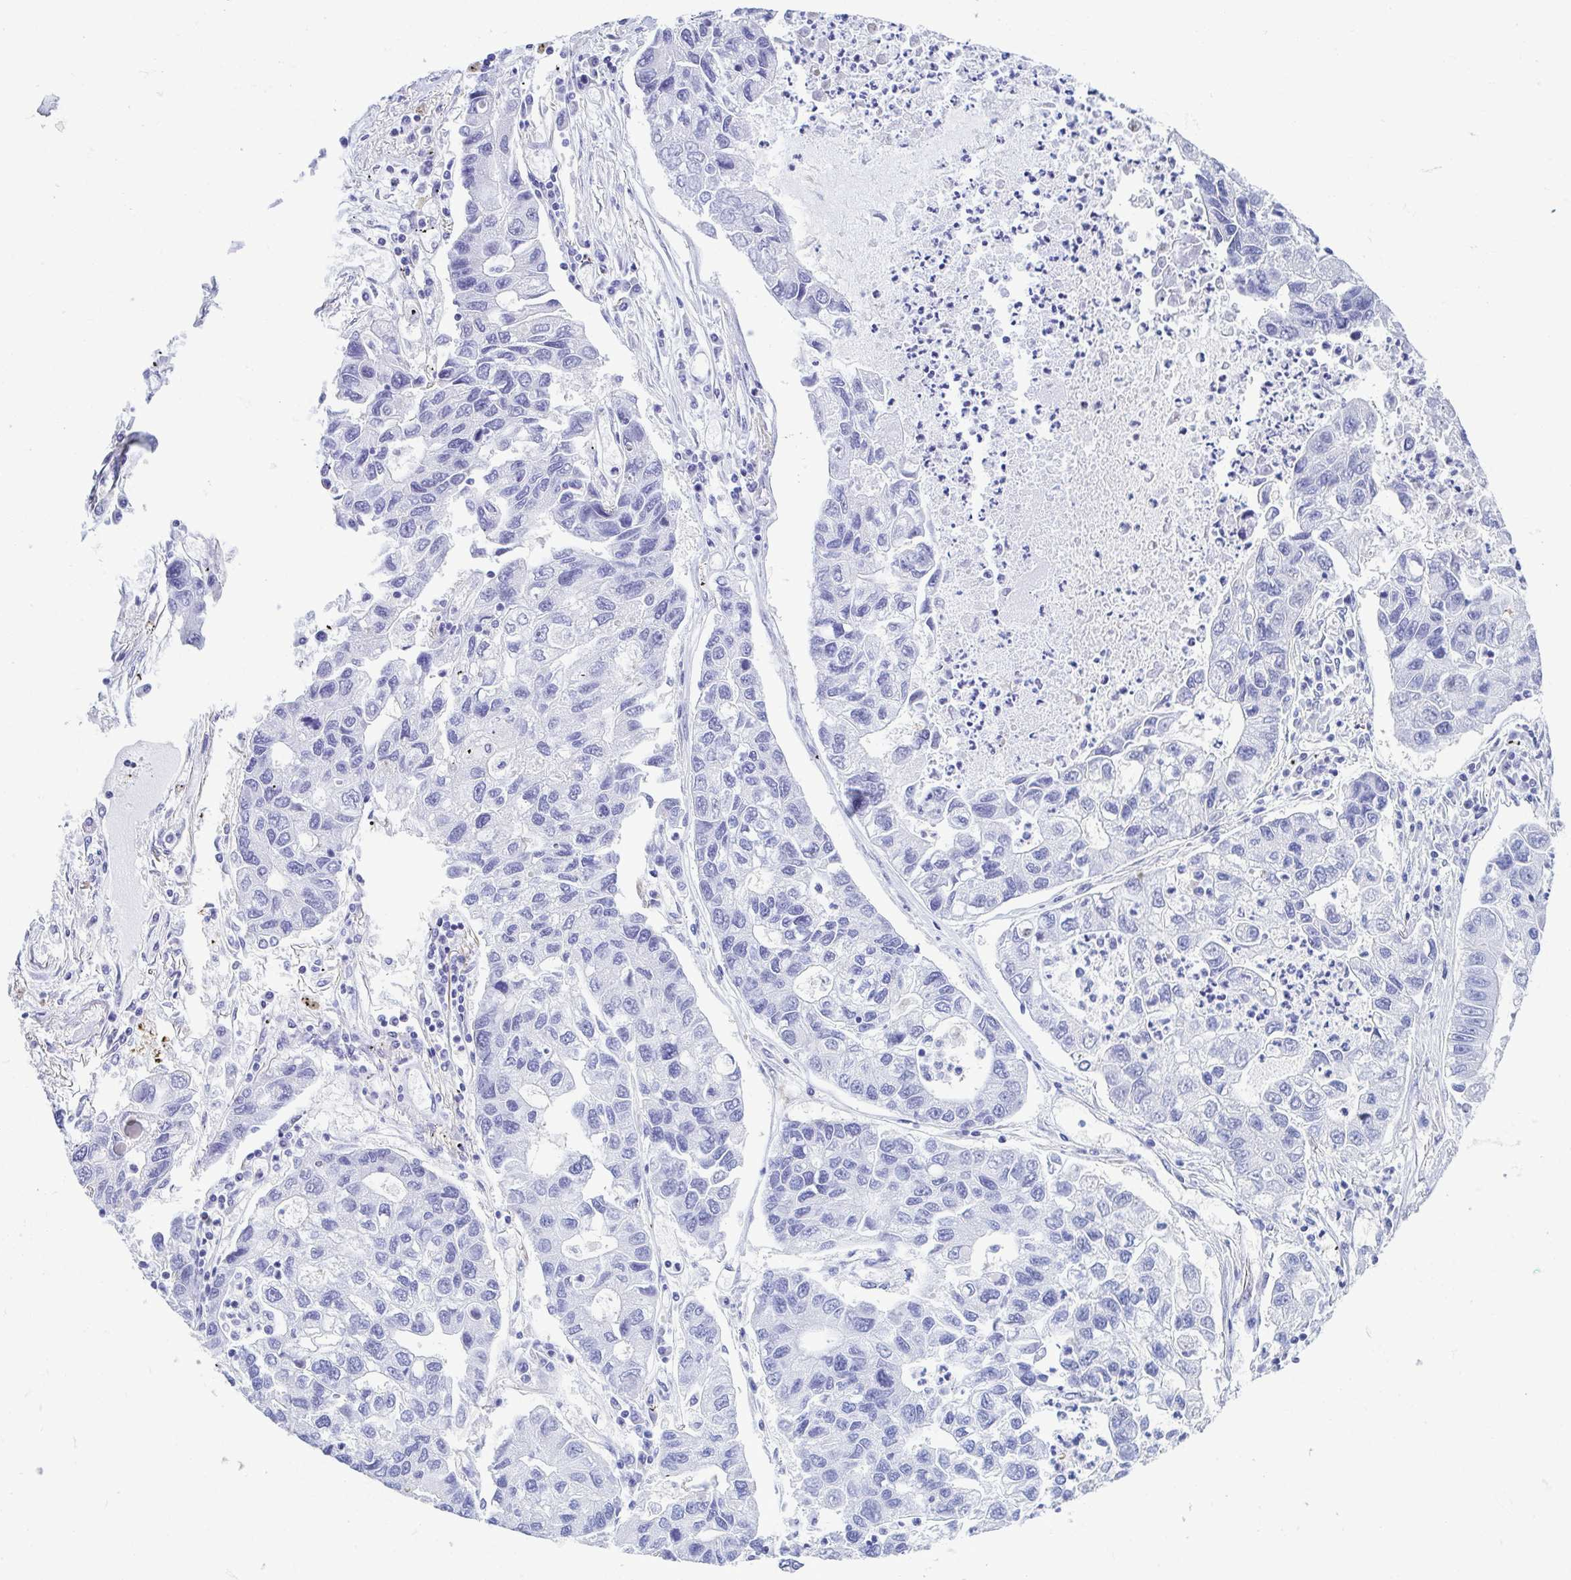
{"staining": {"intensity": "negative", "quantity": "none", "location": "none"}, "tissue": "lung cancer", "cell_type": "Tumor cells", "image_type": "cancer", "snomed": [{"axis": "morphology", "description": "Adenocarcinoma, NOS"}, {"axis": "topography", "description": "Bronchus"}, {"axis": "topography", "description": "Lung"}], "caption": "This histopathology image is of lung cancer stained with IHC to label a protein in brown with the nuclei are counter-stained blue. There is no expression in tumor cells.", "gene": "PERM1", "patient": {"sex": "female", "age": 51}}